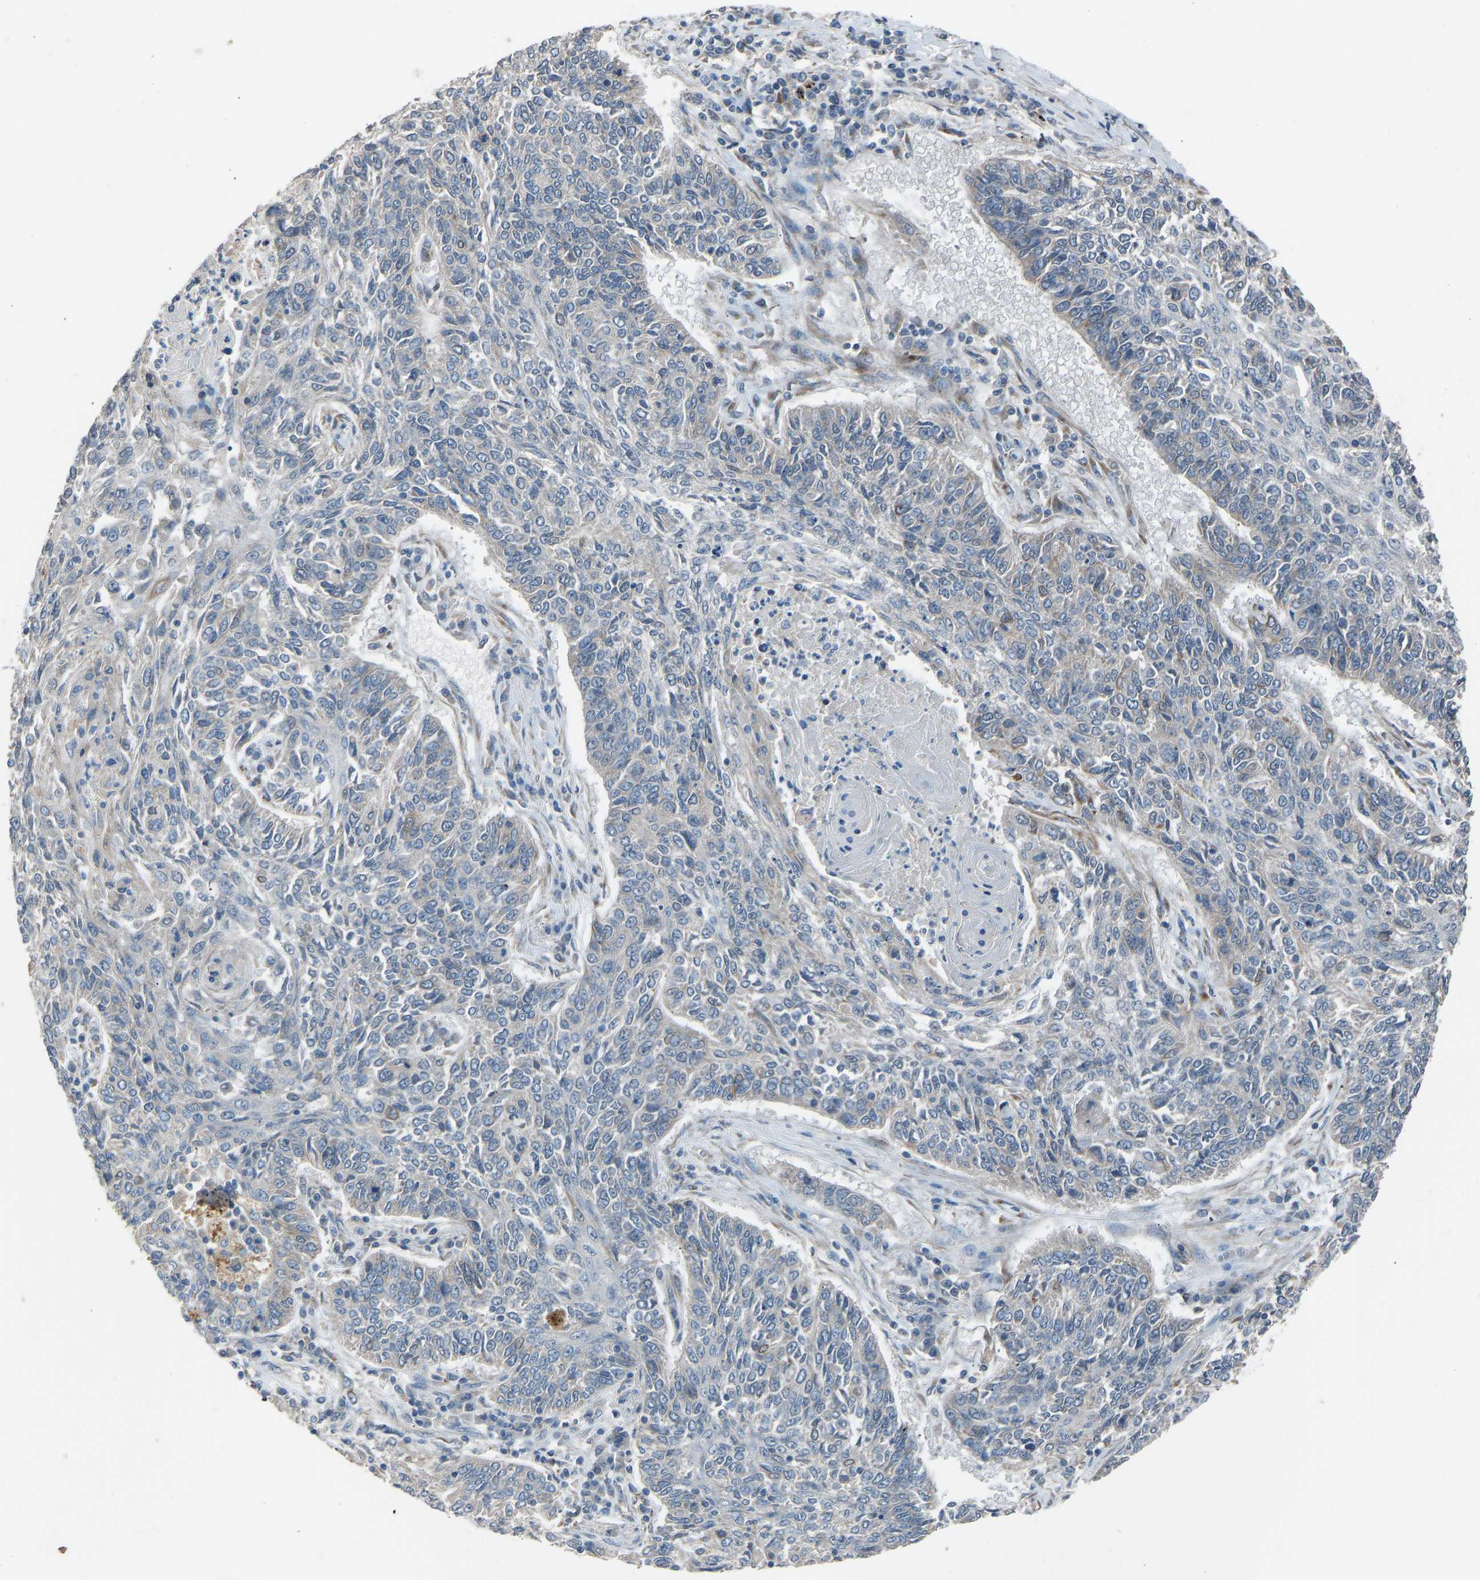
{"staining": {"intensity": "negative", "quantity": "none", "location": "none"}, "tissue": "lung cancer", "cell_type": "Tumor cells", "image_type": "cancer", "snomed": [{"axis": "morphology", "description": "Normal tissue, NOS"}, {"axis": "morphology", "description": "Squamous cell carcinoma, NOS"}, {"axis": "topography", "description": "Cartilage tissue"}, {"axis": "topography", "description": "Bronchus"}, {"axis": "topography", "description": "Lung"}], "caption": "Immunohistochemistry of lung cancer (squamous cell carcinoma) displays no expression in tumor cells. The staining was performed using DAB to visualize the protein expression in brown, while the nuclei were stained in blue with hematoxylin (Magnification: 20x).", "gene": "SLC43A1", "patient": {"sex": "female", "age": 49}}